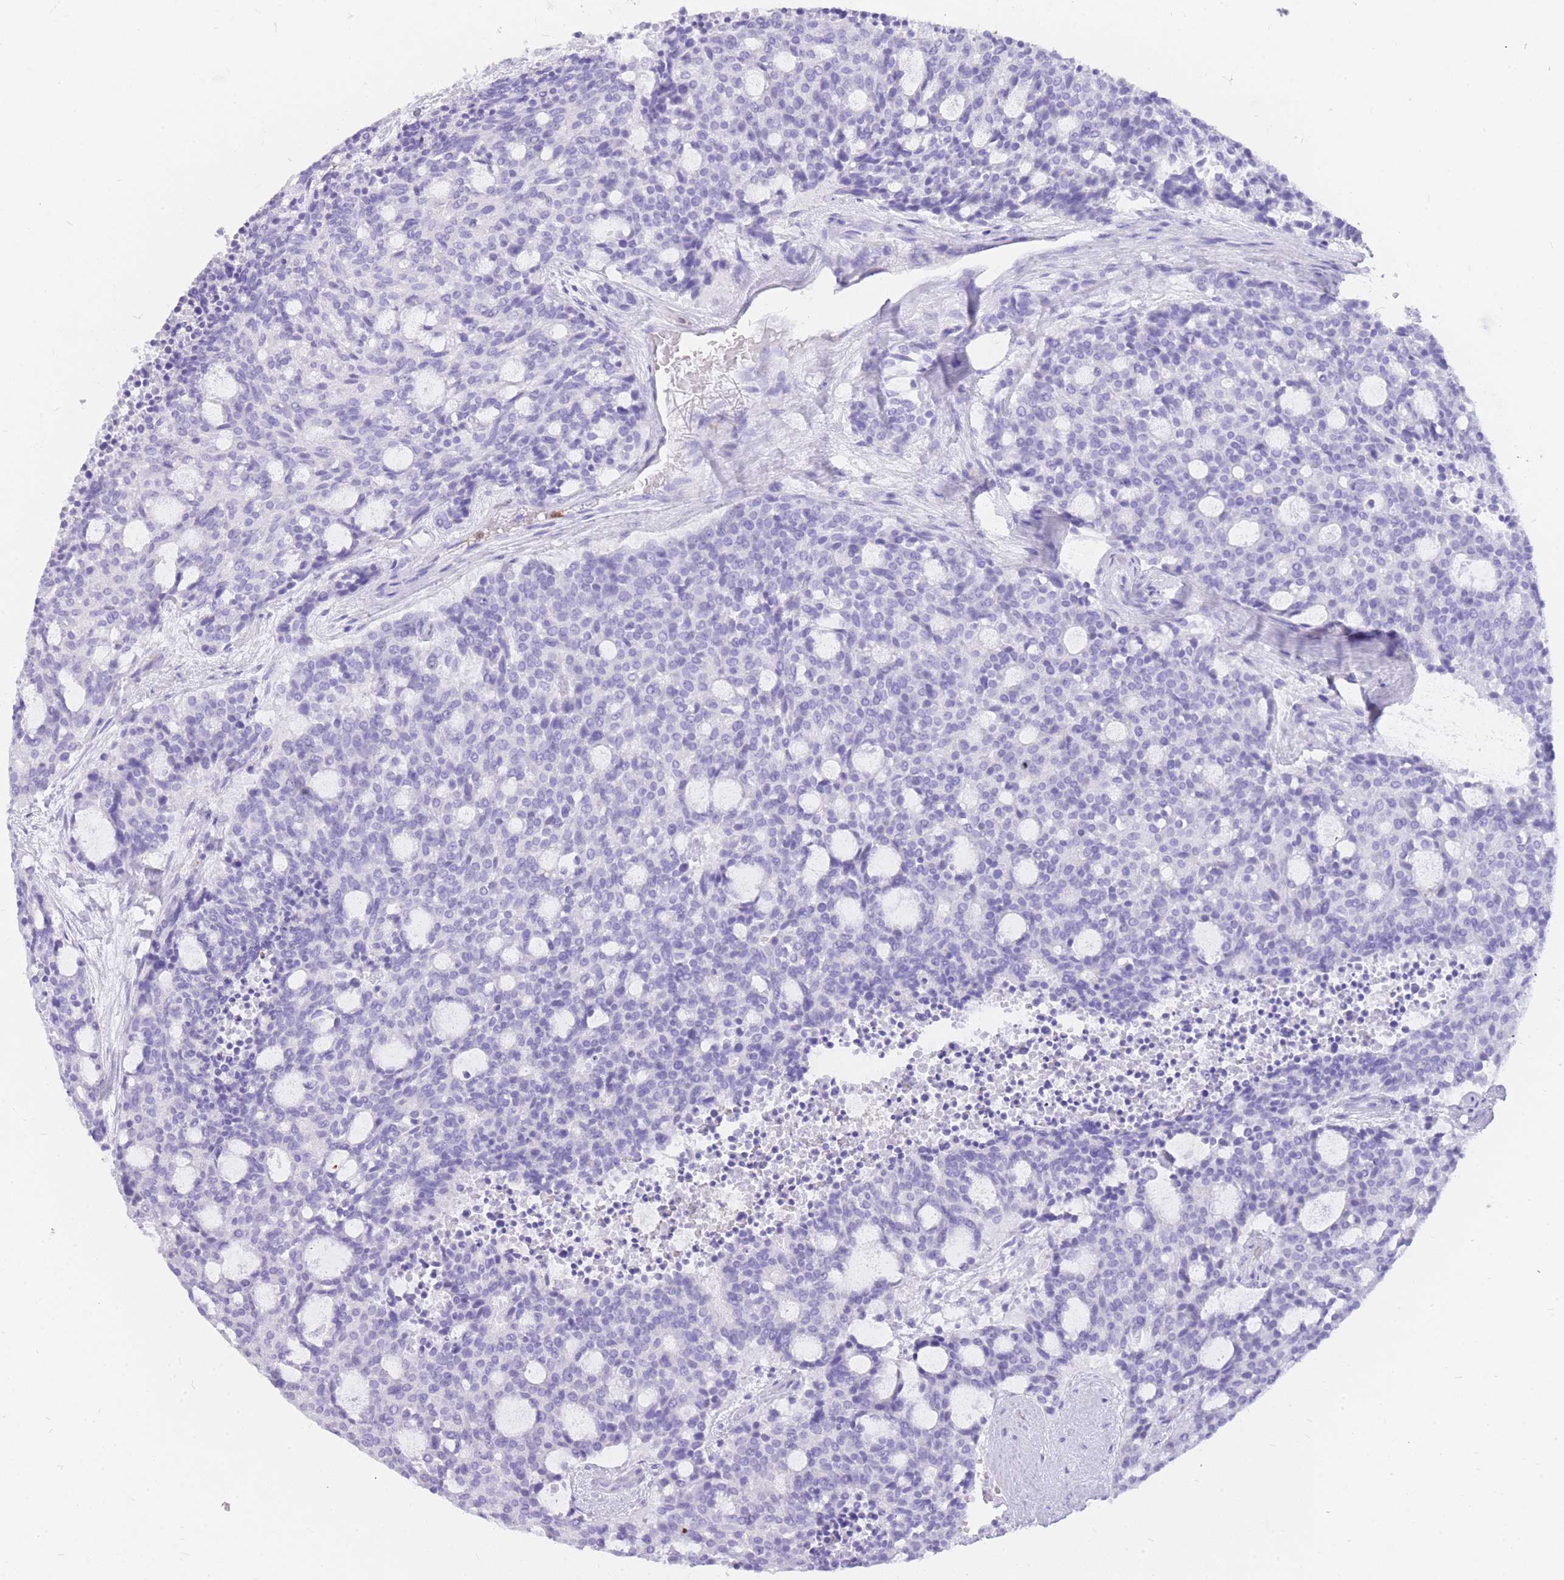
{"staining": {"intensity": "negative", "quantity": "none", "location": "none"}, "tissue": "carcinoid", "cell_type": "Tumor cells", "image_type": "cancer", "snomed": [{"axis": "morphology", "description": "Carcinoid, malignant, NOS"}, {"axis": "topography", "description": "Pancreas"}], "caption": "The IHC image has no significant expression in tumor cells of carcinoid tissue. (DAB (3,3'-diaminobenzidine) IHC with hematoxylin counter stain).", "gene": "HERC1", "patient": {"sex": "female", "age": 54}}